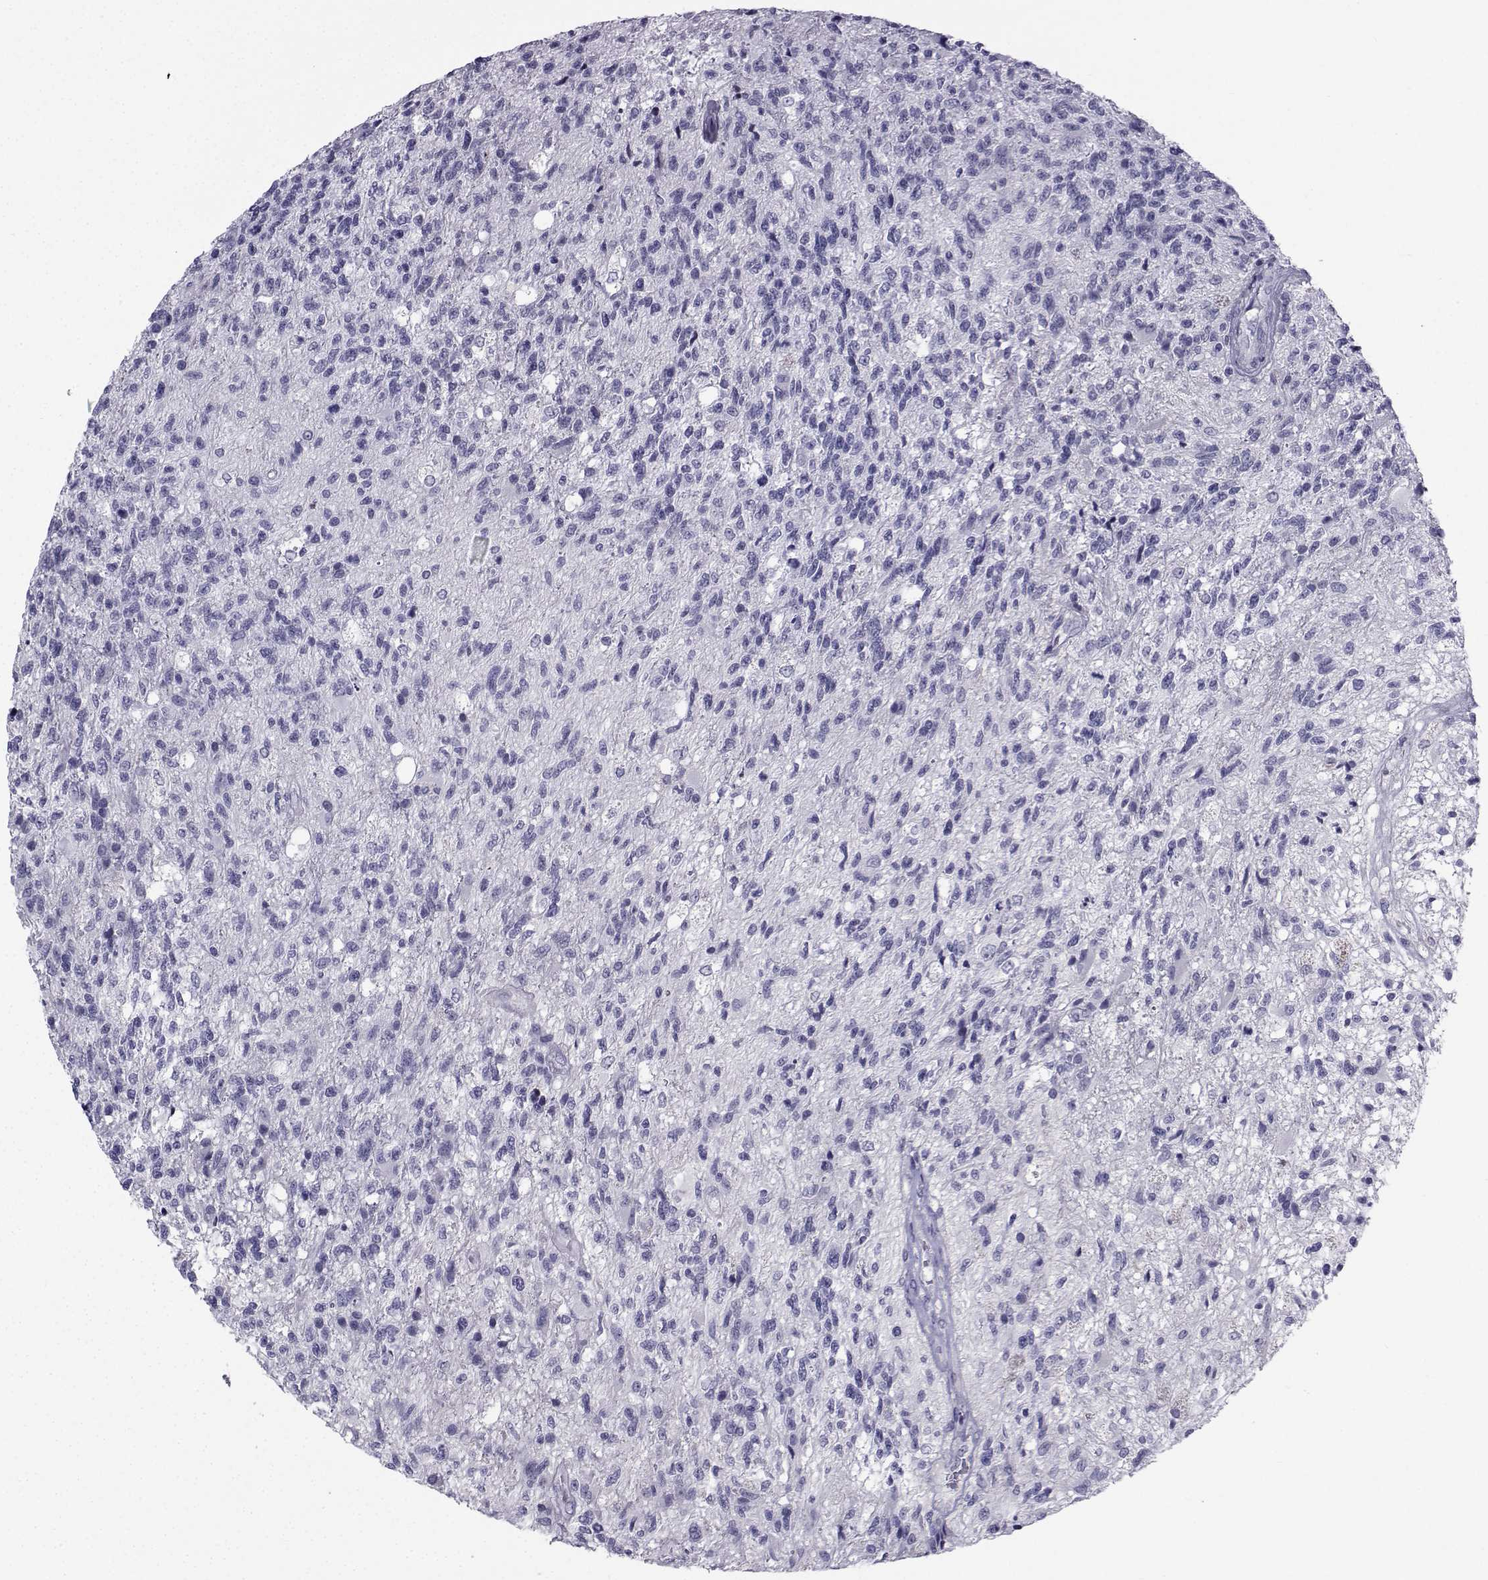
{"staining": {"intensity": "negative", "quantity": "none", "location": "none"}, "tissue": "glioma", "cell_type": "Tumor cells", "image_type": "cancer", "snomed": [{"axis": "morphology", "description": "Glioma, malignant, High grade"}, {"axis": "topography", "description": "Brain"}], "caption": "Histopathology image shows no significant protein expression in tumor cells of high-grade glioma (malignant).", "gene": "SPANXD", "patient": {"sex": "male", "age": 56}}